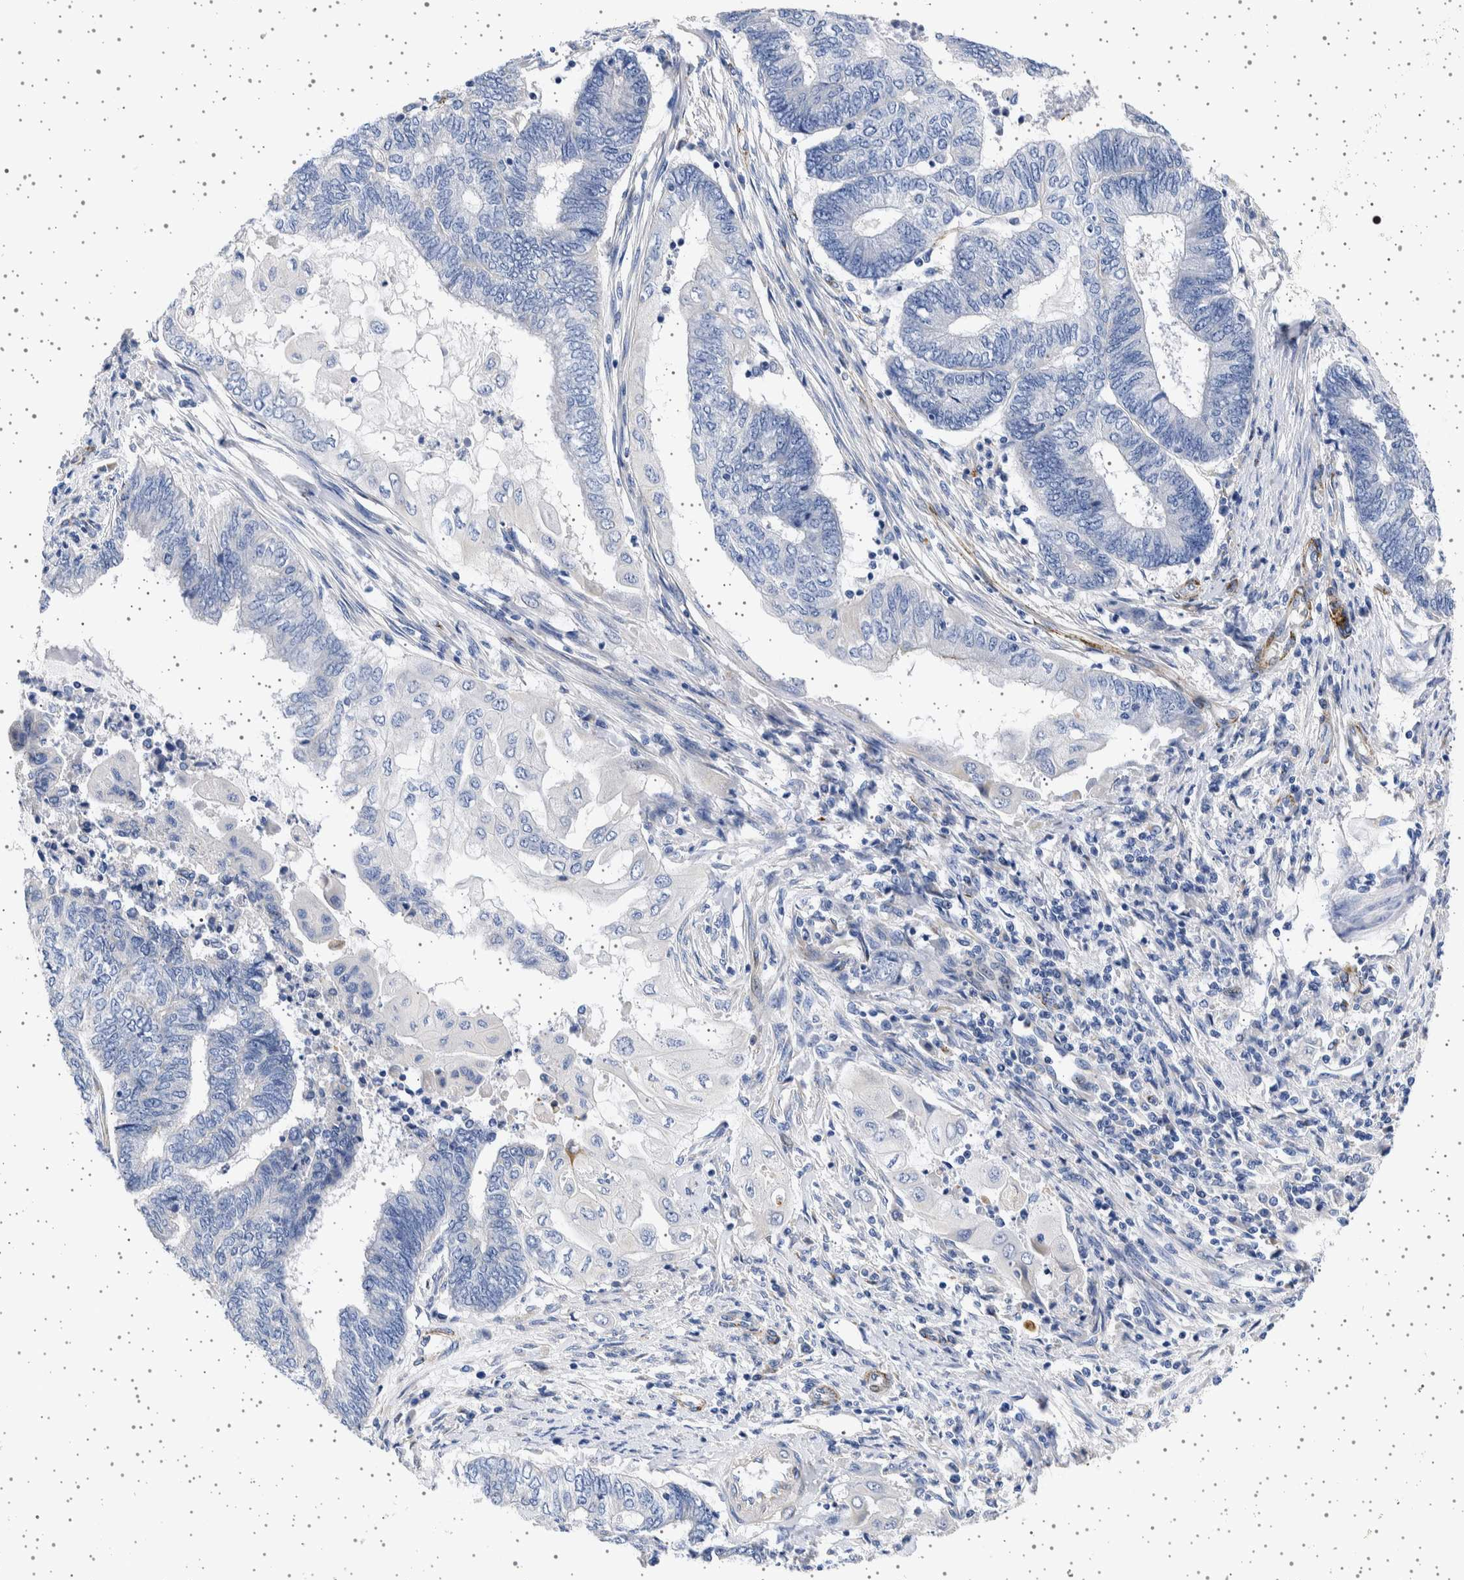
{"staining": {"intensity": "negative", "quantity": "none", "location": "none"}, "tissue": "endometrial cancer", "cell_type": "Tumor cells", "image_type": "cancer", "snomed": [{"axis": "morphology", "description": "Adenocarcinoma, NOS"}, {"axis": "topography", "description": "Uterus"}, {"axis": "topography", "description": "Endometrium"}], "caption": "IHC histopathology image of endometrial cancer stained for a protein (brown), which demonstrates no staining in tumor cells.", "gene": "SEPTIN4", "patient": {"sex": "female", "age": 70}}